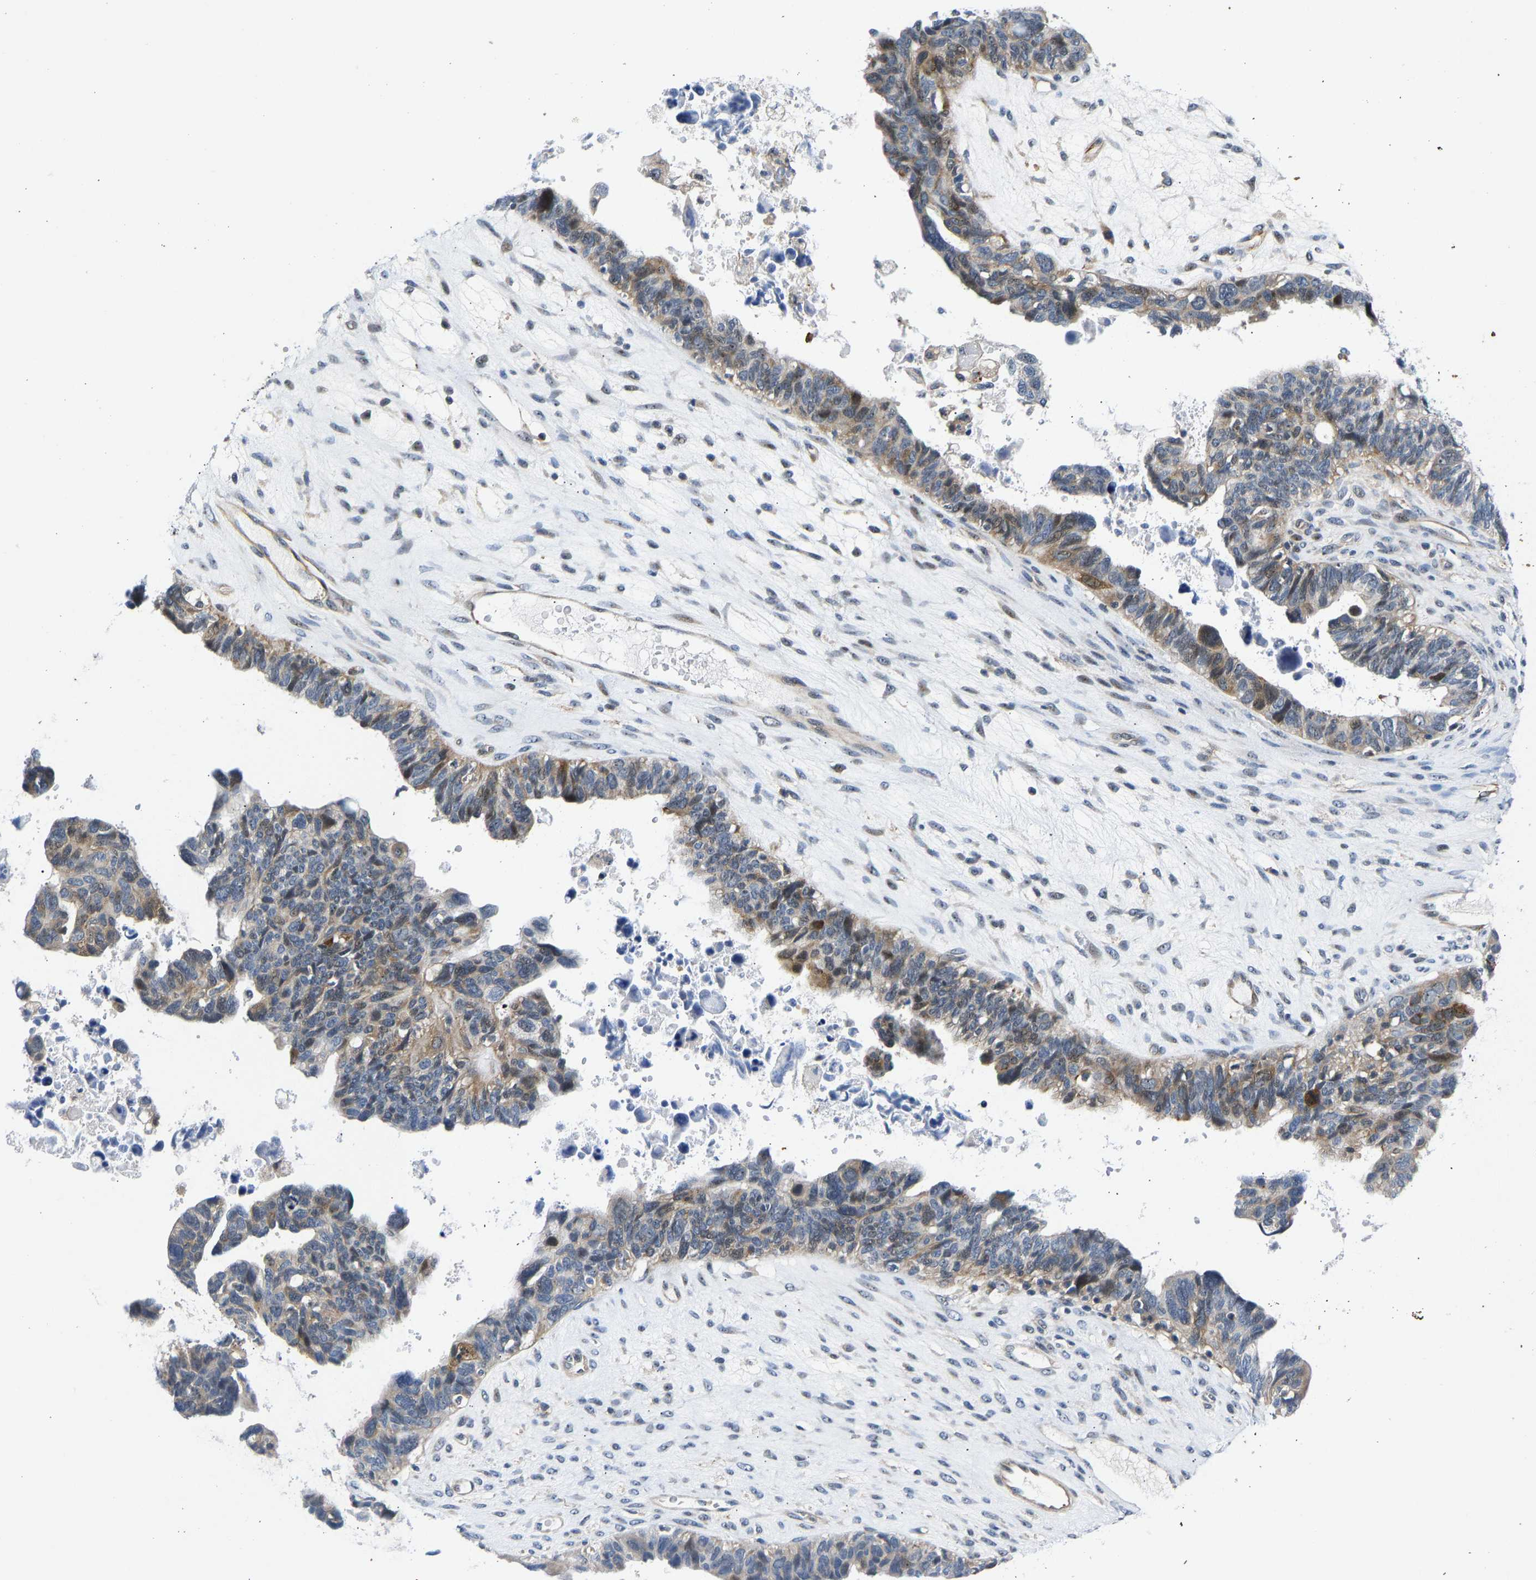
{"staining": {"intensity": "weak", "quantity": "25%-75%", "location": "cytoplasmic/membranous,nuclear"}, "tissue": "ovarian cancer", "cell_type": "Tumor cells", "image_type": "cancer", "snomed": [{"axis": "morphology", "description": "Cystadenocarcinoma, serous, NOS"}, {"axis": "topography", "description": "Ovary"}], "caption": "Immunohistochemistry (IHC) staining of ovarian cancer (serous cystadenocarcinoma), which shows low levels of weak cytoplasmic/membranous and nuclear expression in about 25%-75% of tumor cells indicating weak cytoplasmic/membranous and nuclear protein positivity. The staining was performed using DAB (3,3'-diaminobenzidine) (brown) for protein detection and nuclei were counterstained in hematoxylin (blue).", "gene": "RESF1", "patient": {"sex": "female", "age": 79}}